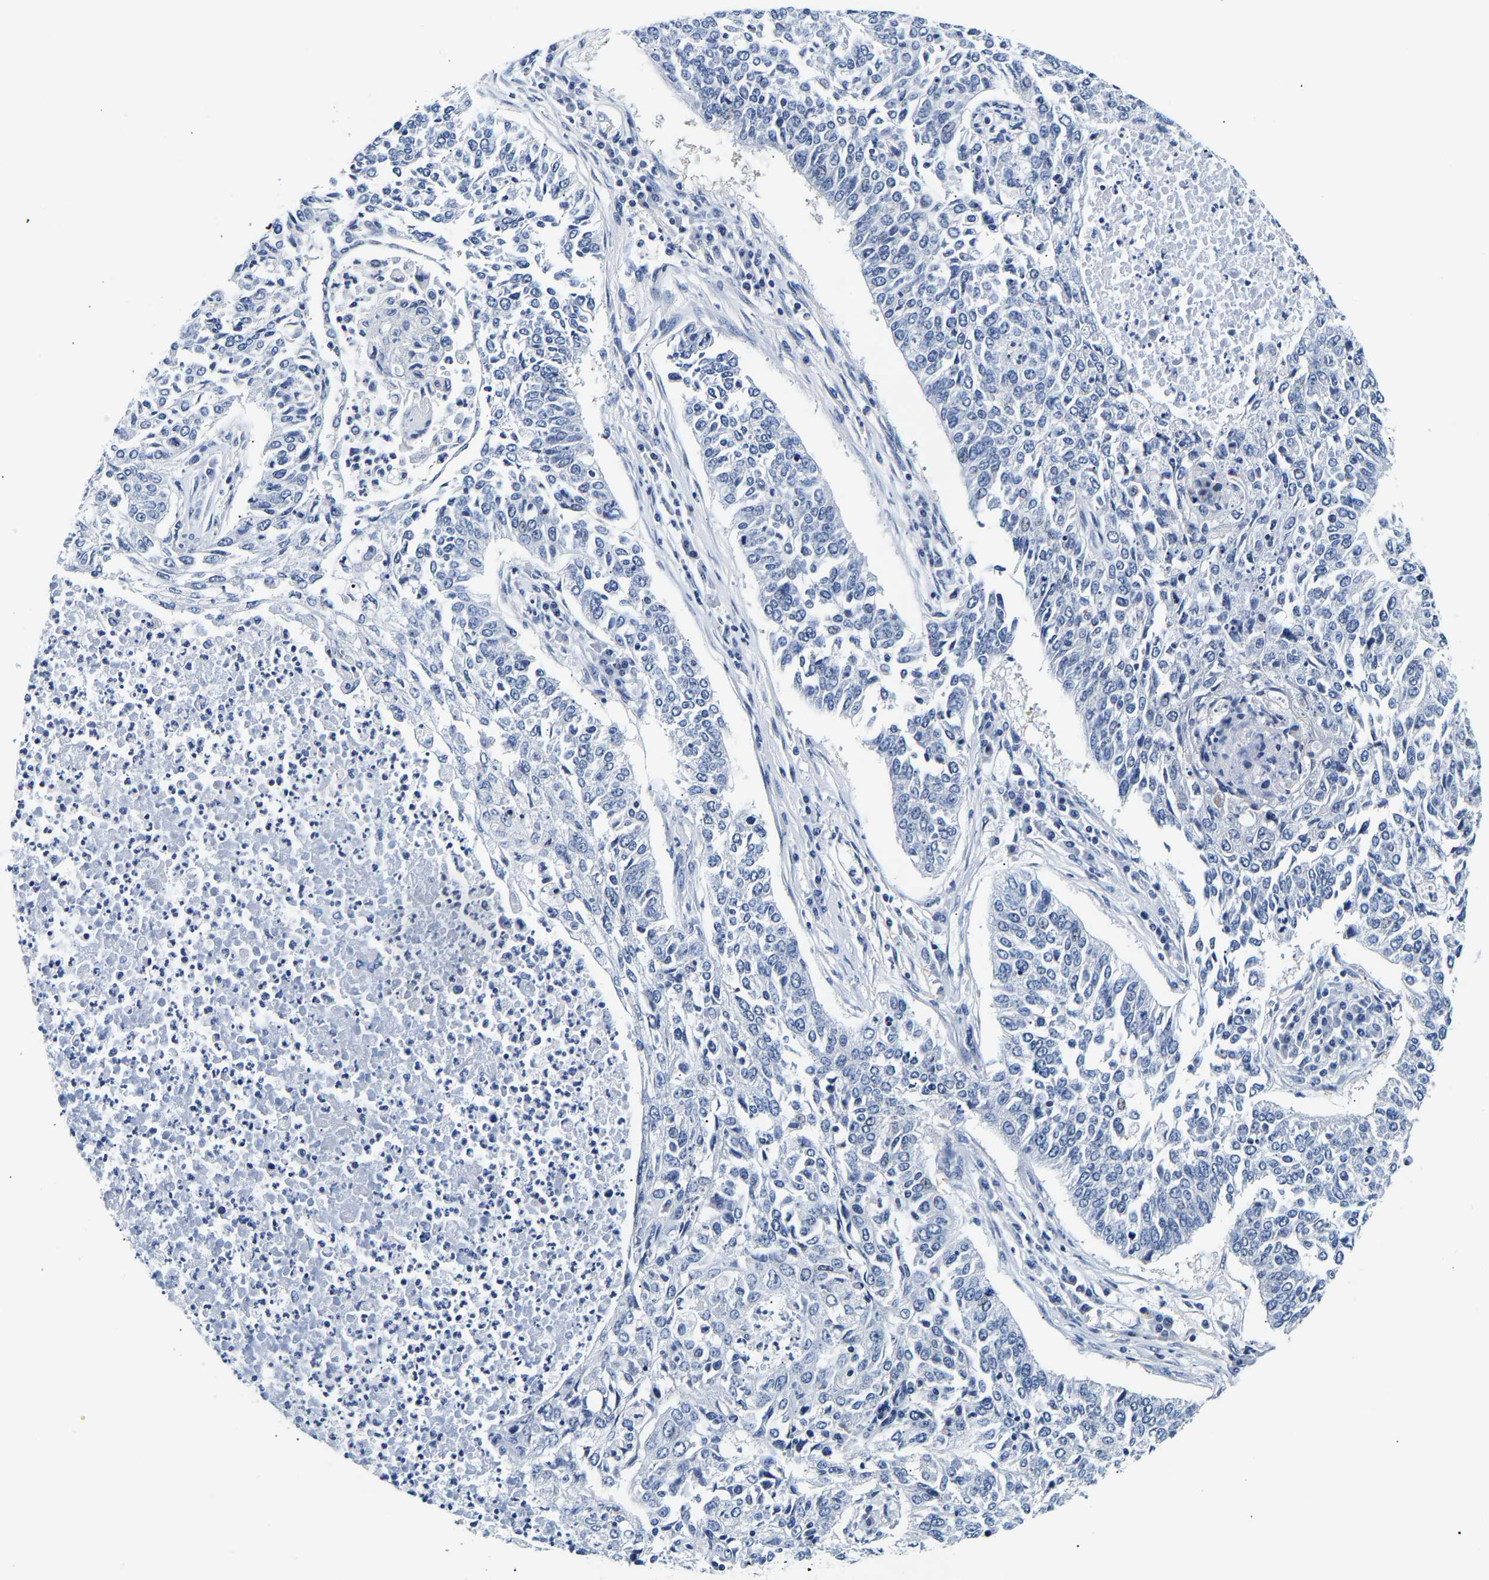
{"staining": {"intensity": "negative", "quantity": "none", "location": "none"}, "tissue": "lung cancer", "cell_type": "Tumor cells", "image_type": "cancer", "snomed": [{"axis": "morphology", "description": "Normal tissue, NOS"}, {"axis": "morphology", "description": "Squamous cell carcinoma, NOS"}, {"axis": "topography", "description": "Cartilage tissue"}, {"axis": "topography", "description": "Bronchus"}, {"axis": "topography", "description": "Lung"}], "caption": "Immunohistochemistry of human squamous cell carcinoma (lung) exhibits no positivity in tumor cells.", "gene": "UCHL3", "patient": {"sex": "female", "age": 49}}